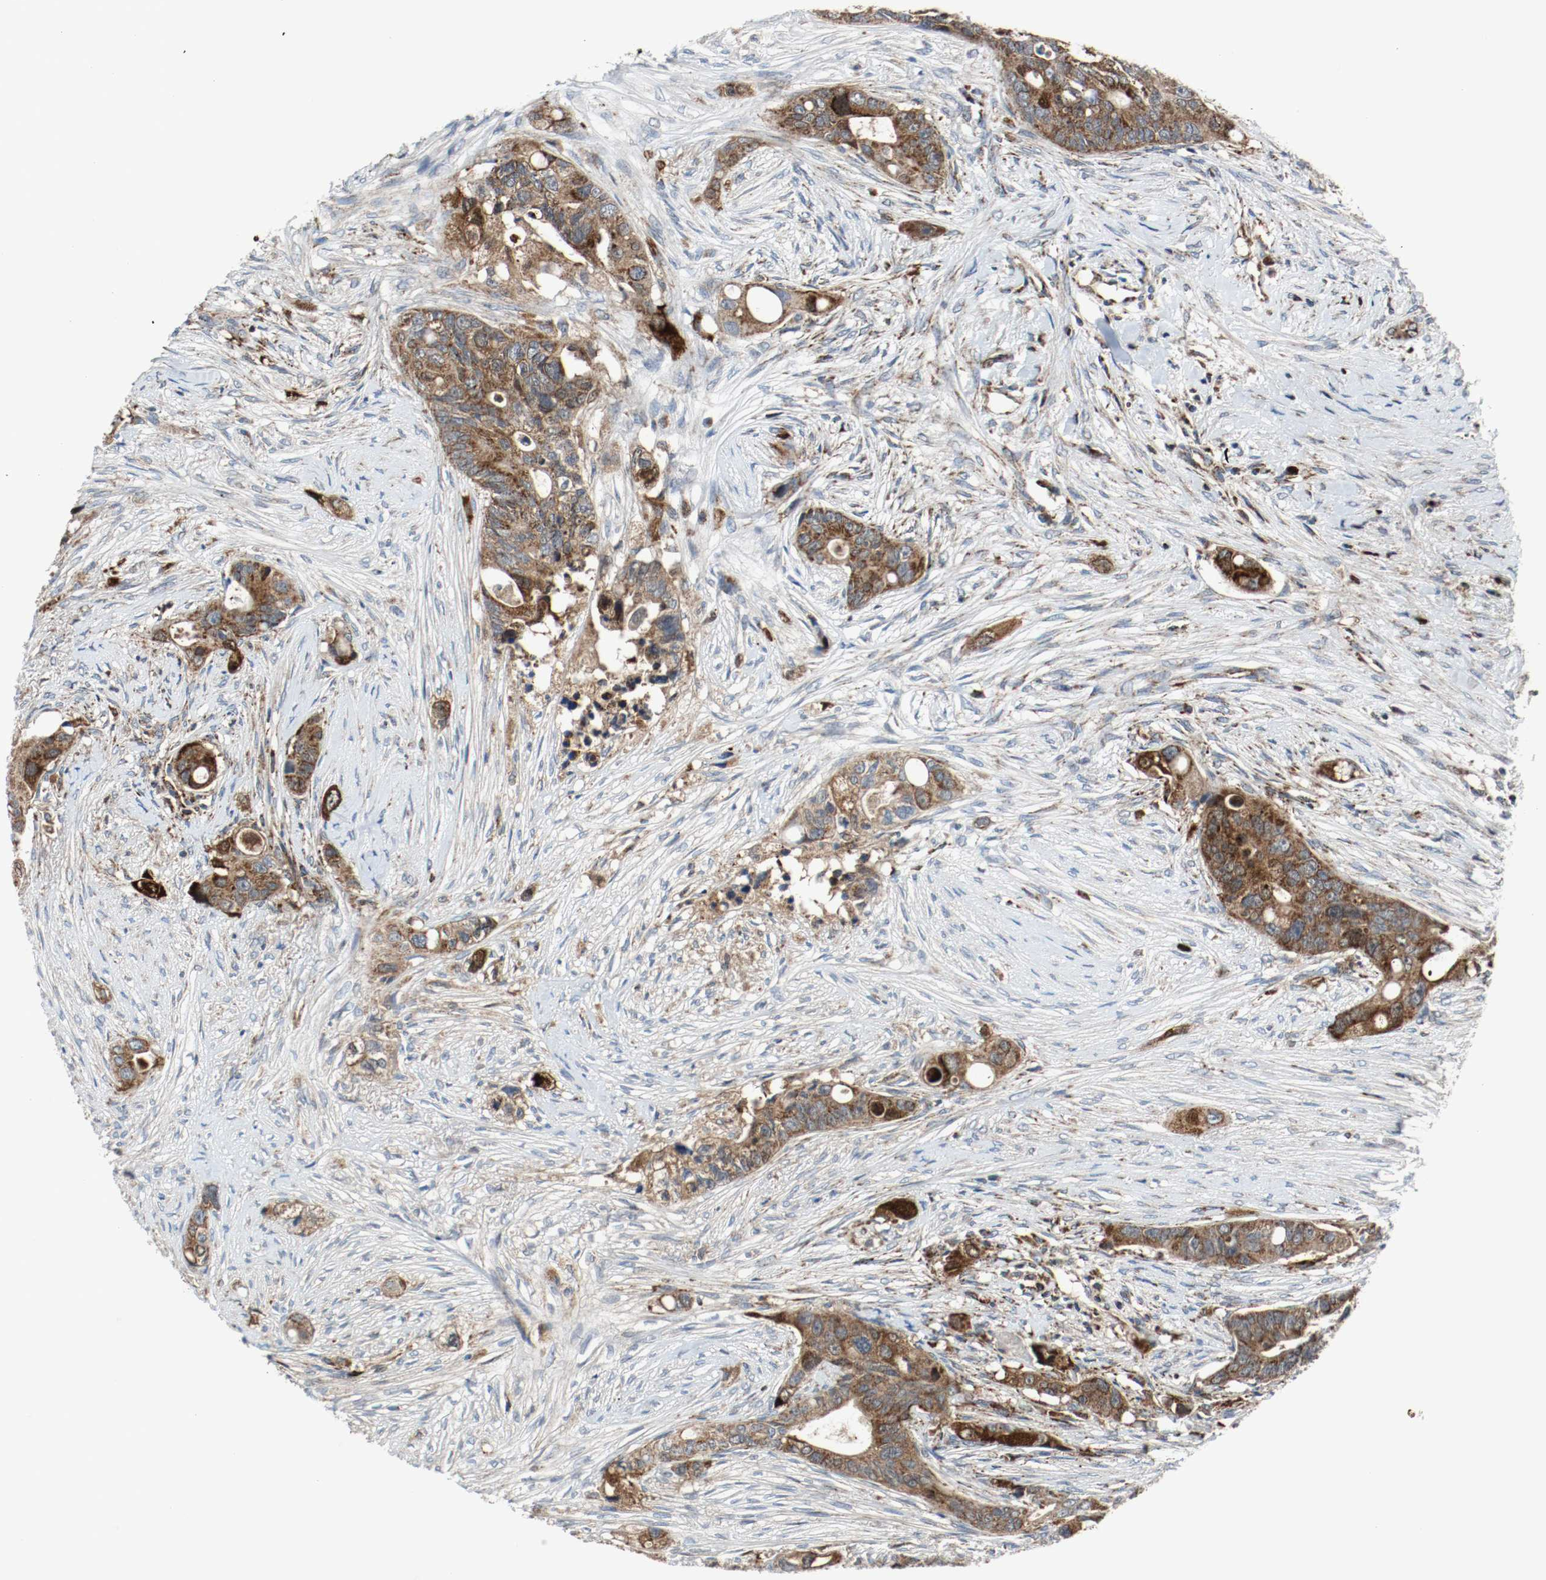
{"staining": {"intensity": "strong", "quantity": ">75%", "location": "cytoplasmic/membranous"}, "tissue": "colorectal cancer", "cell_type": "Tumor cells", "image_type": "cancer", "snomed": [{"axis": "morphology", "description": "Adenocarcinoma, NOS"}, {"axis": "topography", "description": "Colon"}], "caption": "This image reveals immunohistochemistry staining of colorectal adenocarcinoma, with high strong cytoplasmic/membranous positivity in about >75% of tumor cells.", "gene": "TXNRD1", "patient": {"sex": "female", "age": 57}}